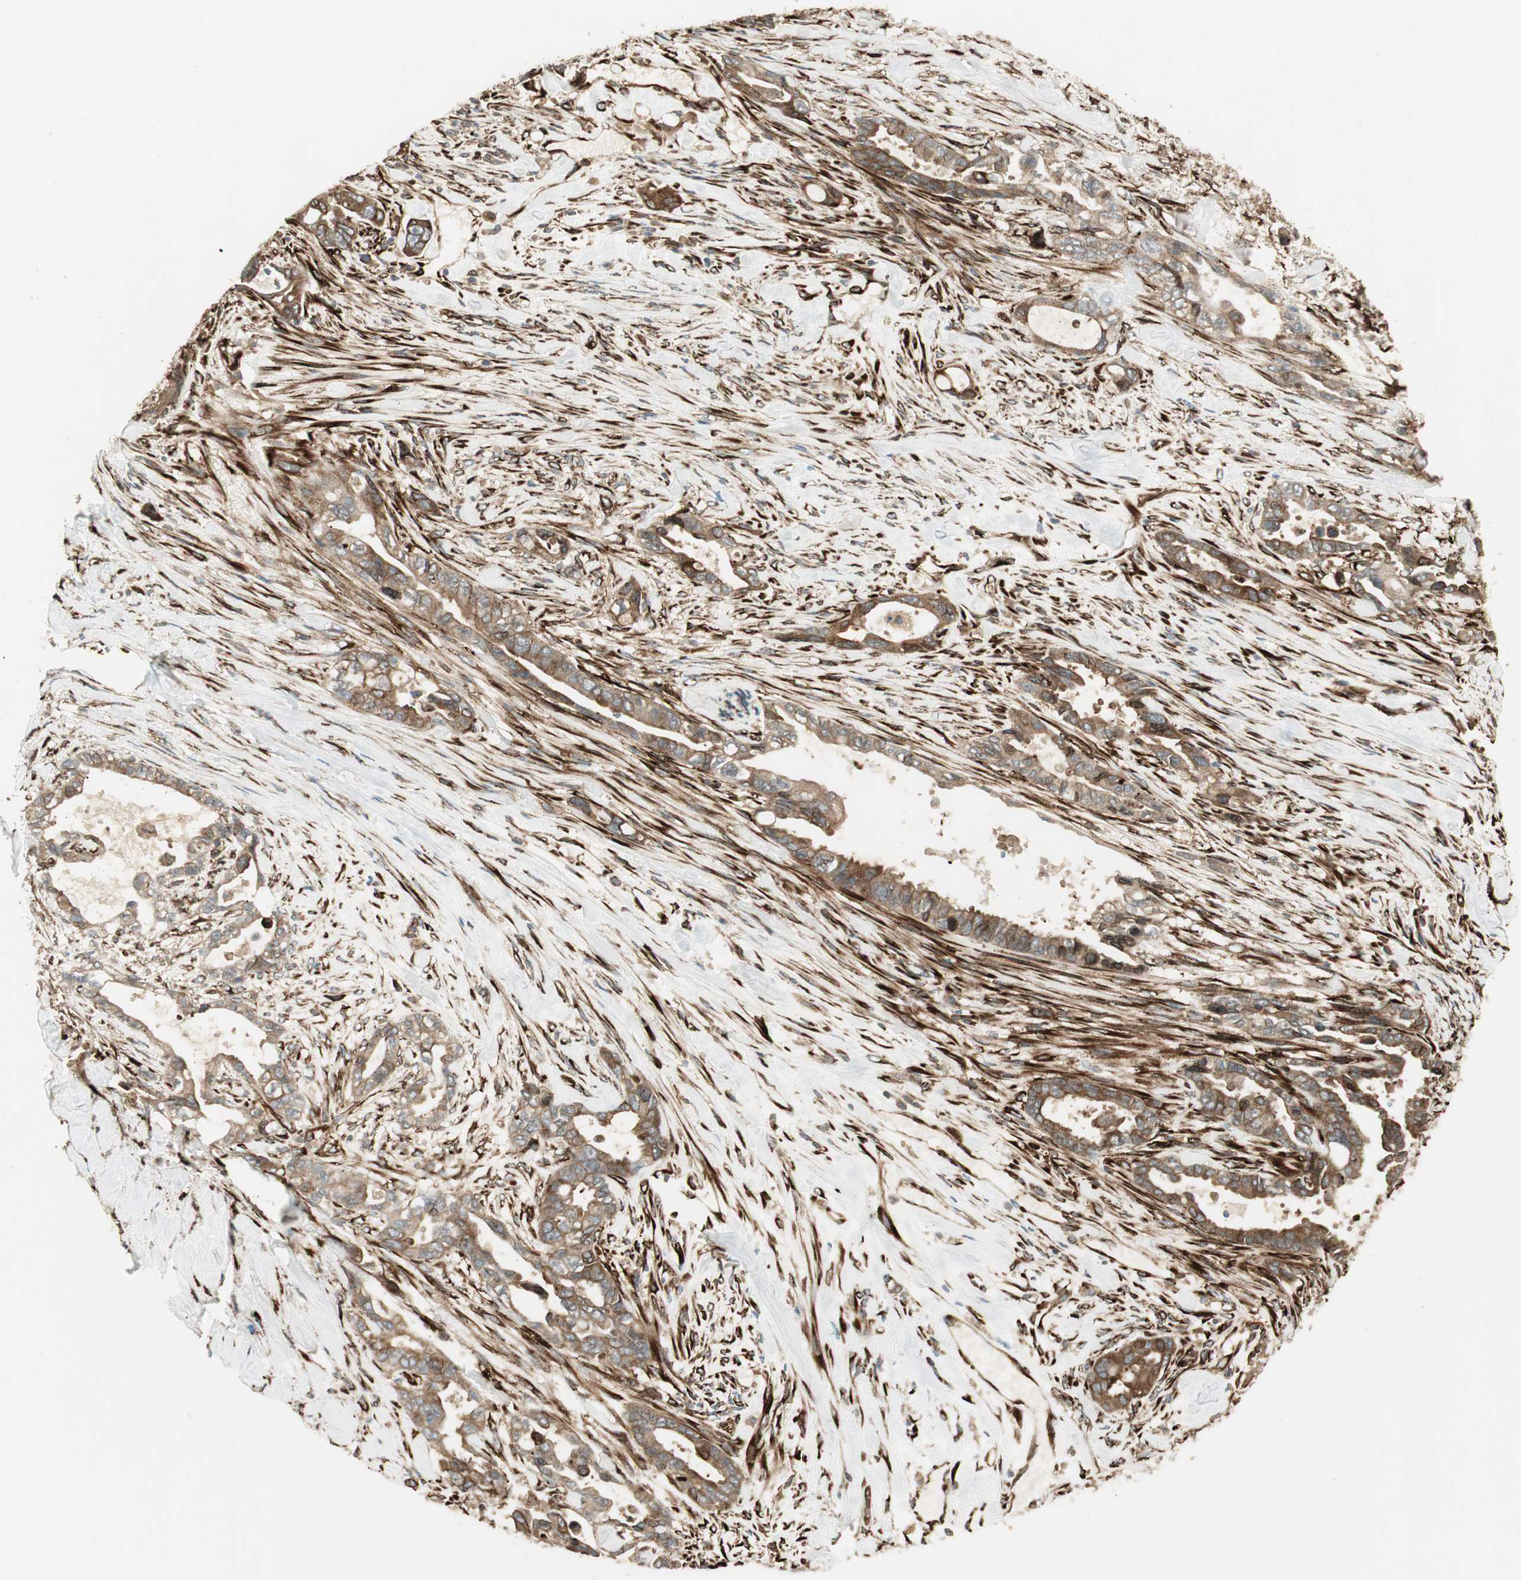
{"staining": {"intensity": "moderate", "quantity": ">75%", "location": "cytoplasmic/membranous"}, "tissue": "pancreatic cancer", "cell_type": "Tumor cells", "image_type": "cancer", "snomed": [{"axis": "morphology", "description": "Adenocarcinoma, NOS"}, {"axis": "topography", "description": "Pancreas"}], "caption": "Approximately >75% of tumor cells in human pancreatic adenocarcinoma exhibit moderate cytoplasmic/membranous protein positivity as visualized by brown immunohistochemical staining.", "gene": "PRKG1", "patient": {"sex": "male", "age": 70}}